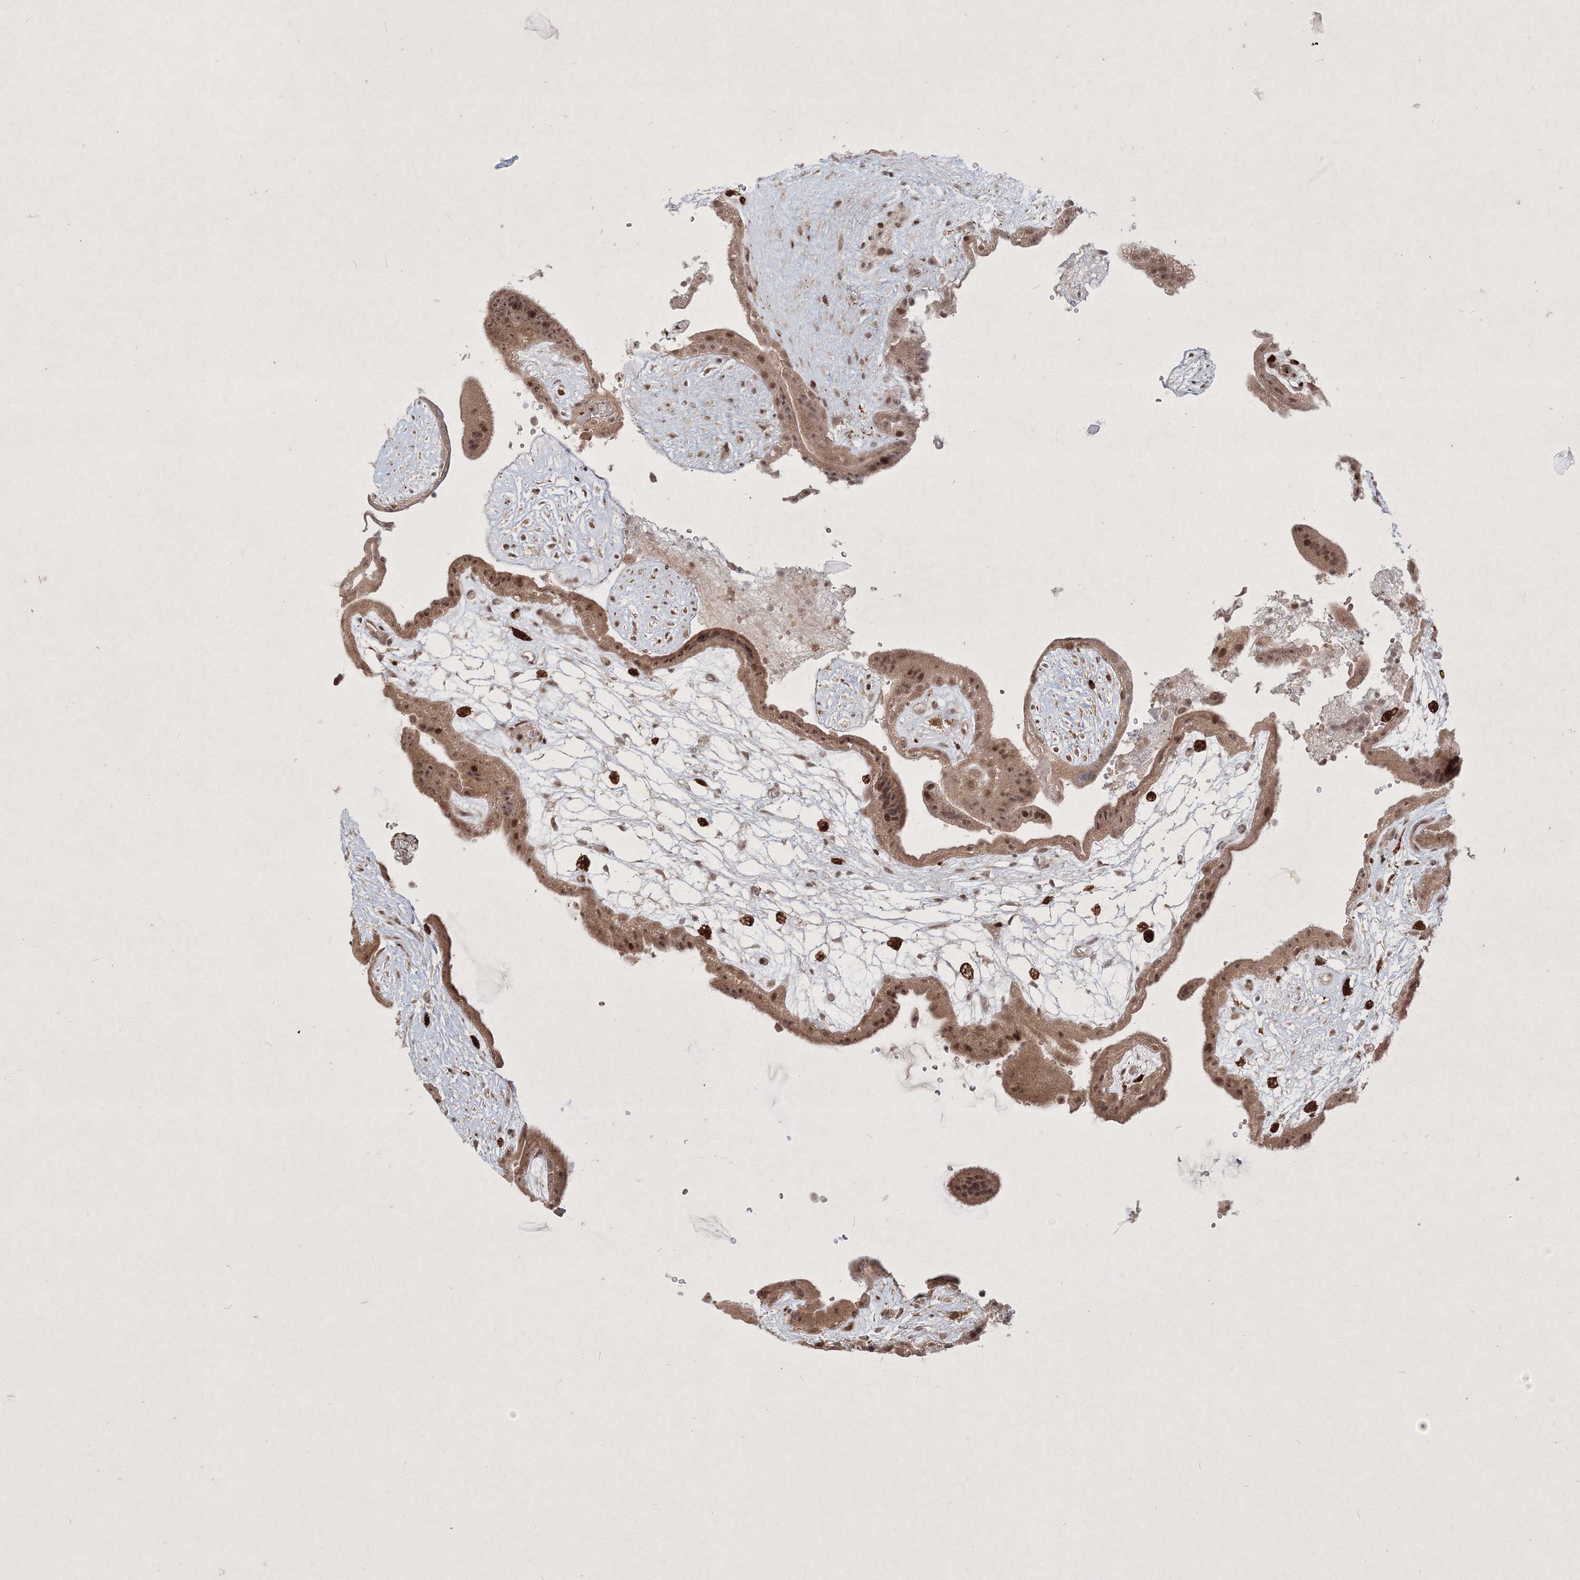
{"staining": {"intensity": "weak", "quantity": ">75%", "location": "cytoplasmic/membranous,nuclear"}, "tissue": "placenta", "cell_type": "Decidual cells", "image_type": "normal", "snomed": [{"axis": "morphology", "description": "Normal tissue, NOS"}, {"axis": "topography", "description": "Placenta"}], "caption": "Protein staining of normal placenta shows weak cytoplasmic/membranous,nuclear staining in approximately >75% of decidual cells.", "gene": "TAB1", "patient": {"sex": "female", "age": 18}}